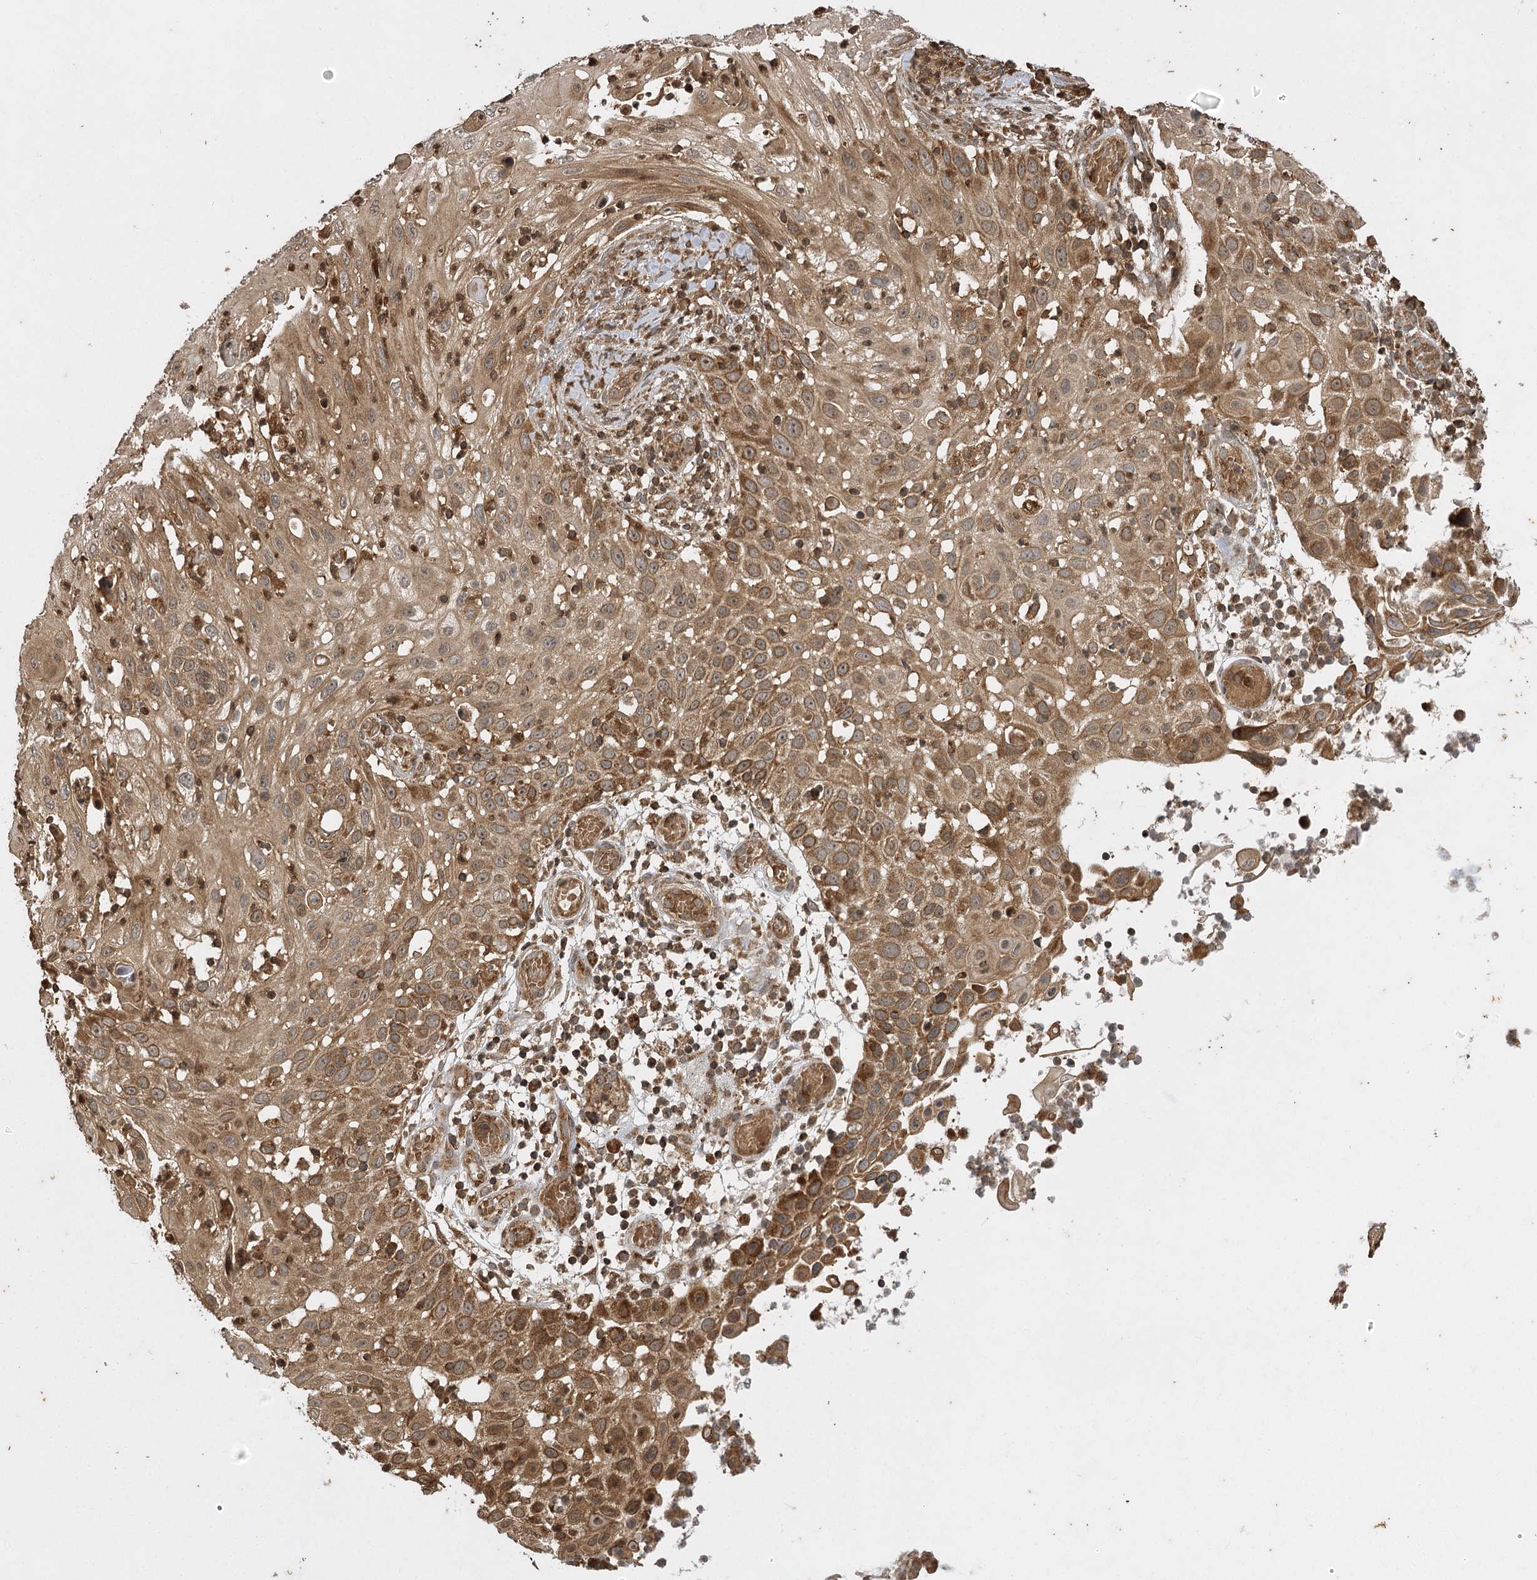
{"staining": {"intensity": "moderate", "quantity": ">75%", "location": "cytoplasmic/membranous,nuclear"}, "tissue": "skin cancer", "cell_type": "Tumor cells", "image_type": "cancer", "snomed": [{"axis": "morphology", "description": "Squamous cell carcinoma, NOS"}, {"axis": "topography", "description": "Skin"}], "caption": "Approximately >75% of tumor cells in human skin squamous cell carcinoma demonstrate moderate cytoplasmic/membranous and nuclear protein staining as visualized by brown immunohistochemical staining.", "gene": "IL11RA", "patient": {"sex": "female", "age": 44}}